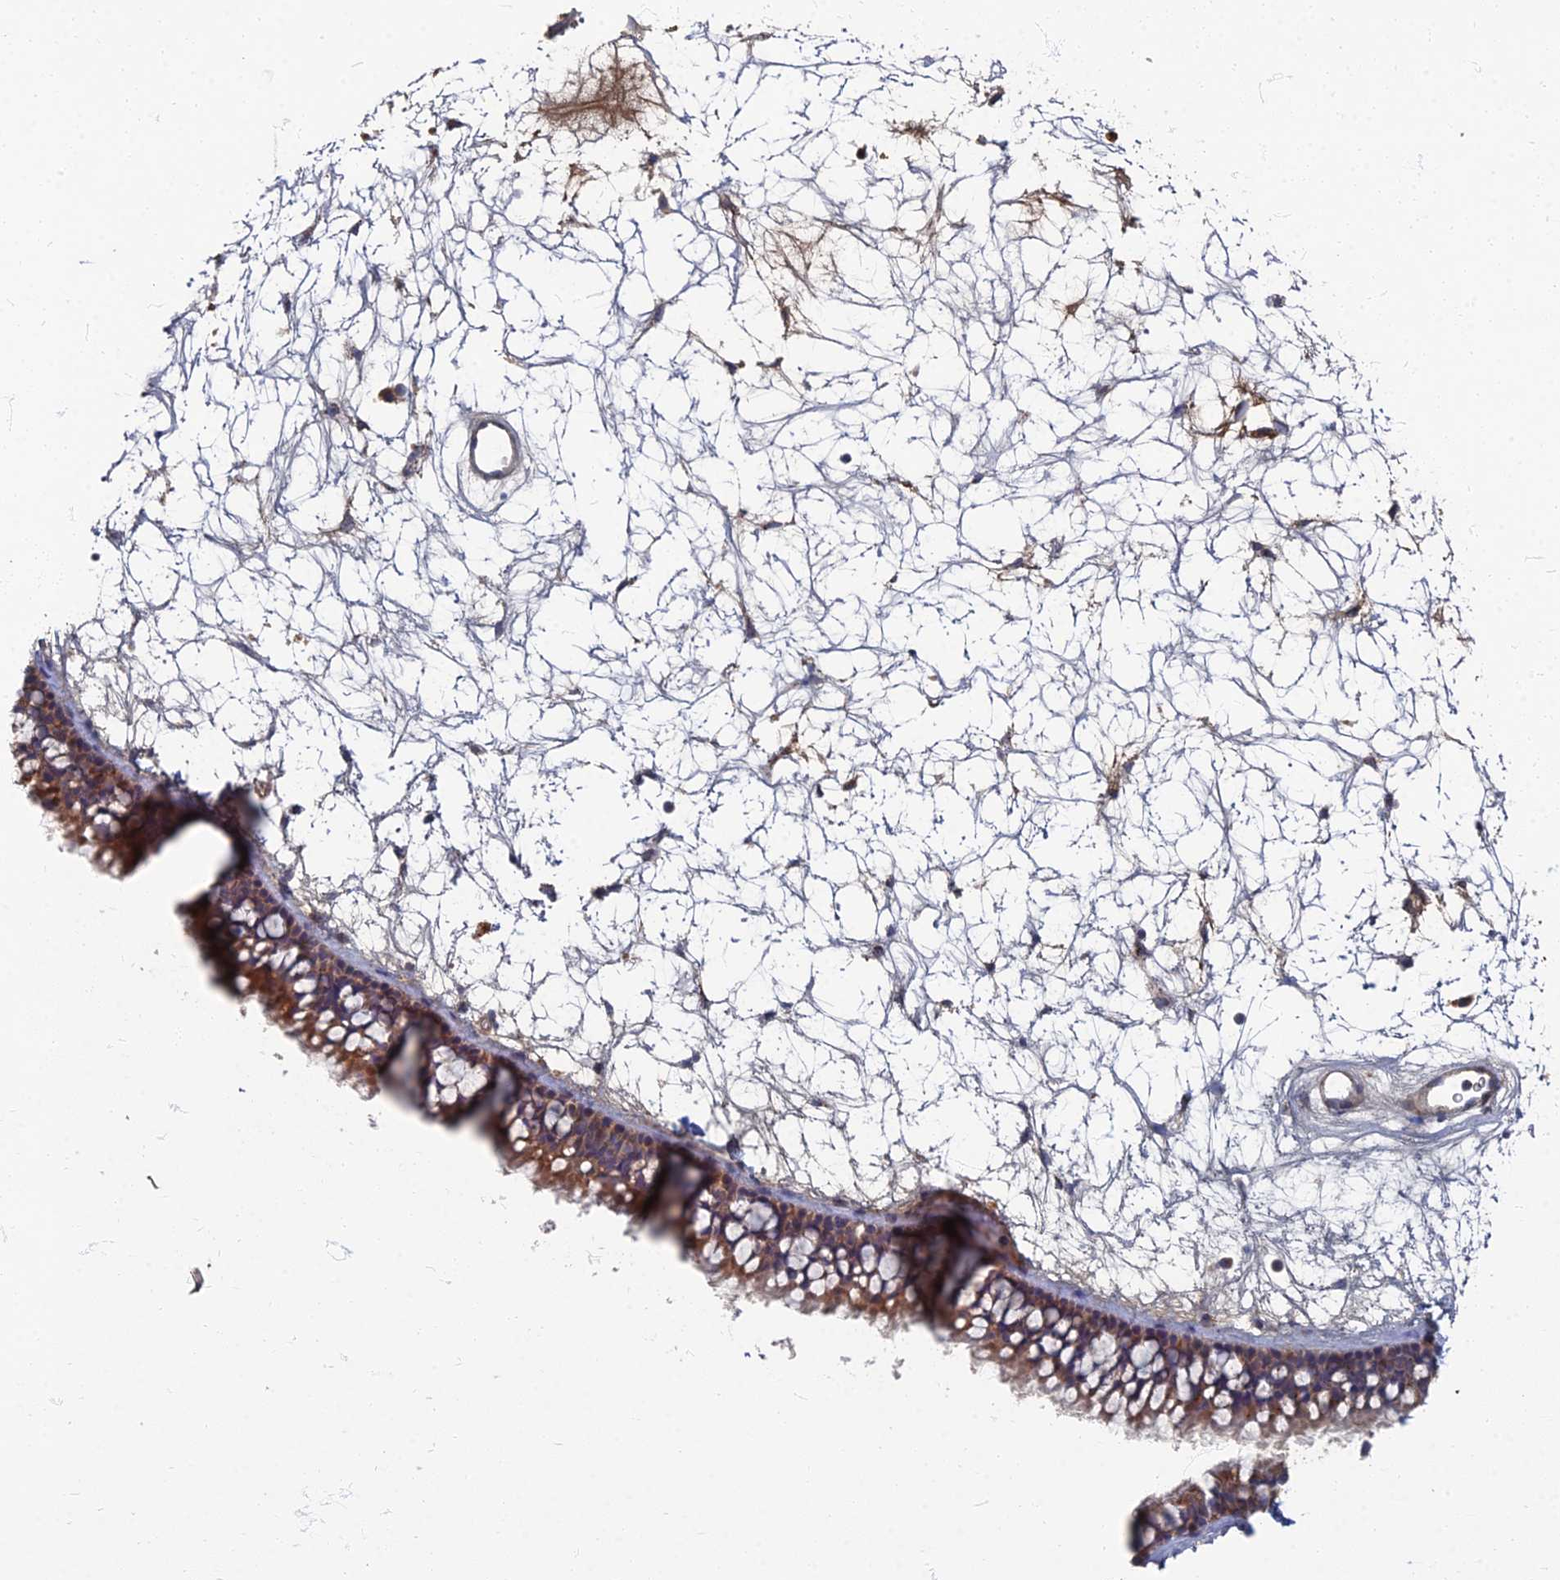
{"staining": {"intensity": "moderate", "quantity": ">75%", "location": "cytoplasmic/membranous"}, "tissue": "nasopharynx", "cell_type": "Respiratory epithelial cells", "image_type": "normal", "snomed": [{"axis": "morphology", "description": "Normal tissue, NOS"}, {"axis": "topography", "description": "Nasopharynx"}], "caption": "This photomicrograph demonstrates normal nasopharynx stained with IHC to label a protein in brown. The cytoplasmic/membranous of respiratory epithelial cells show moderate positivity for the protein. Nuclei are counter-stained blue.", "gene": "PPCDC", "patient": {"sex": "male", "age": 64}}